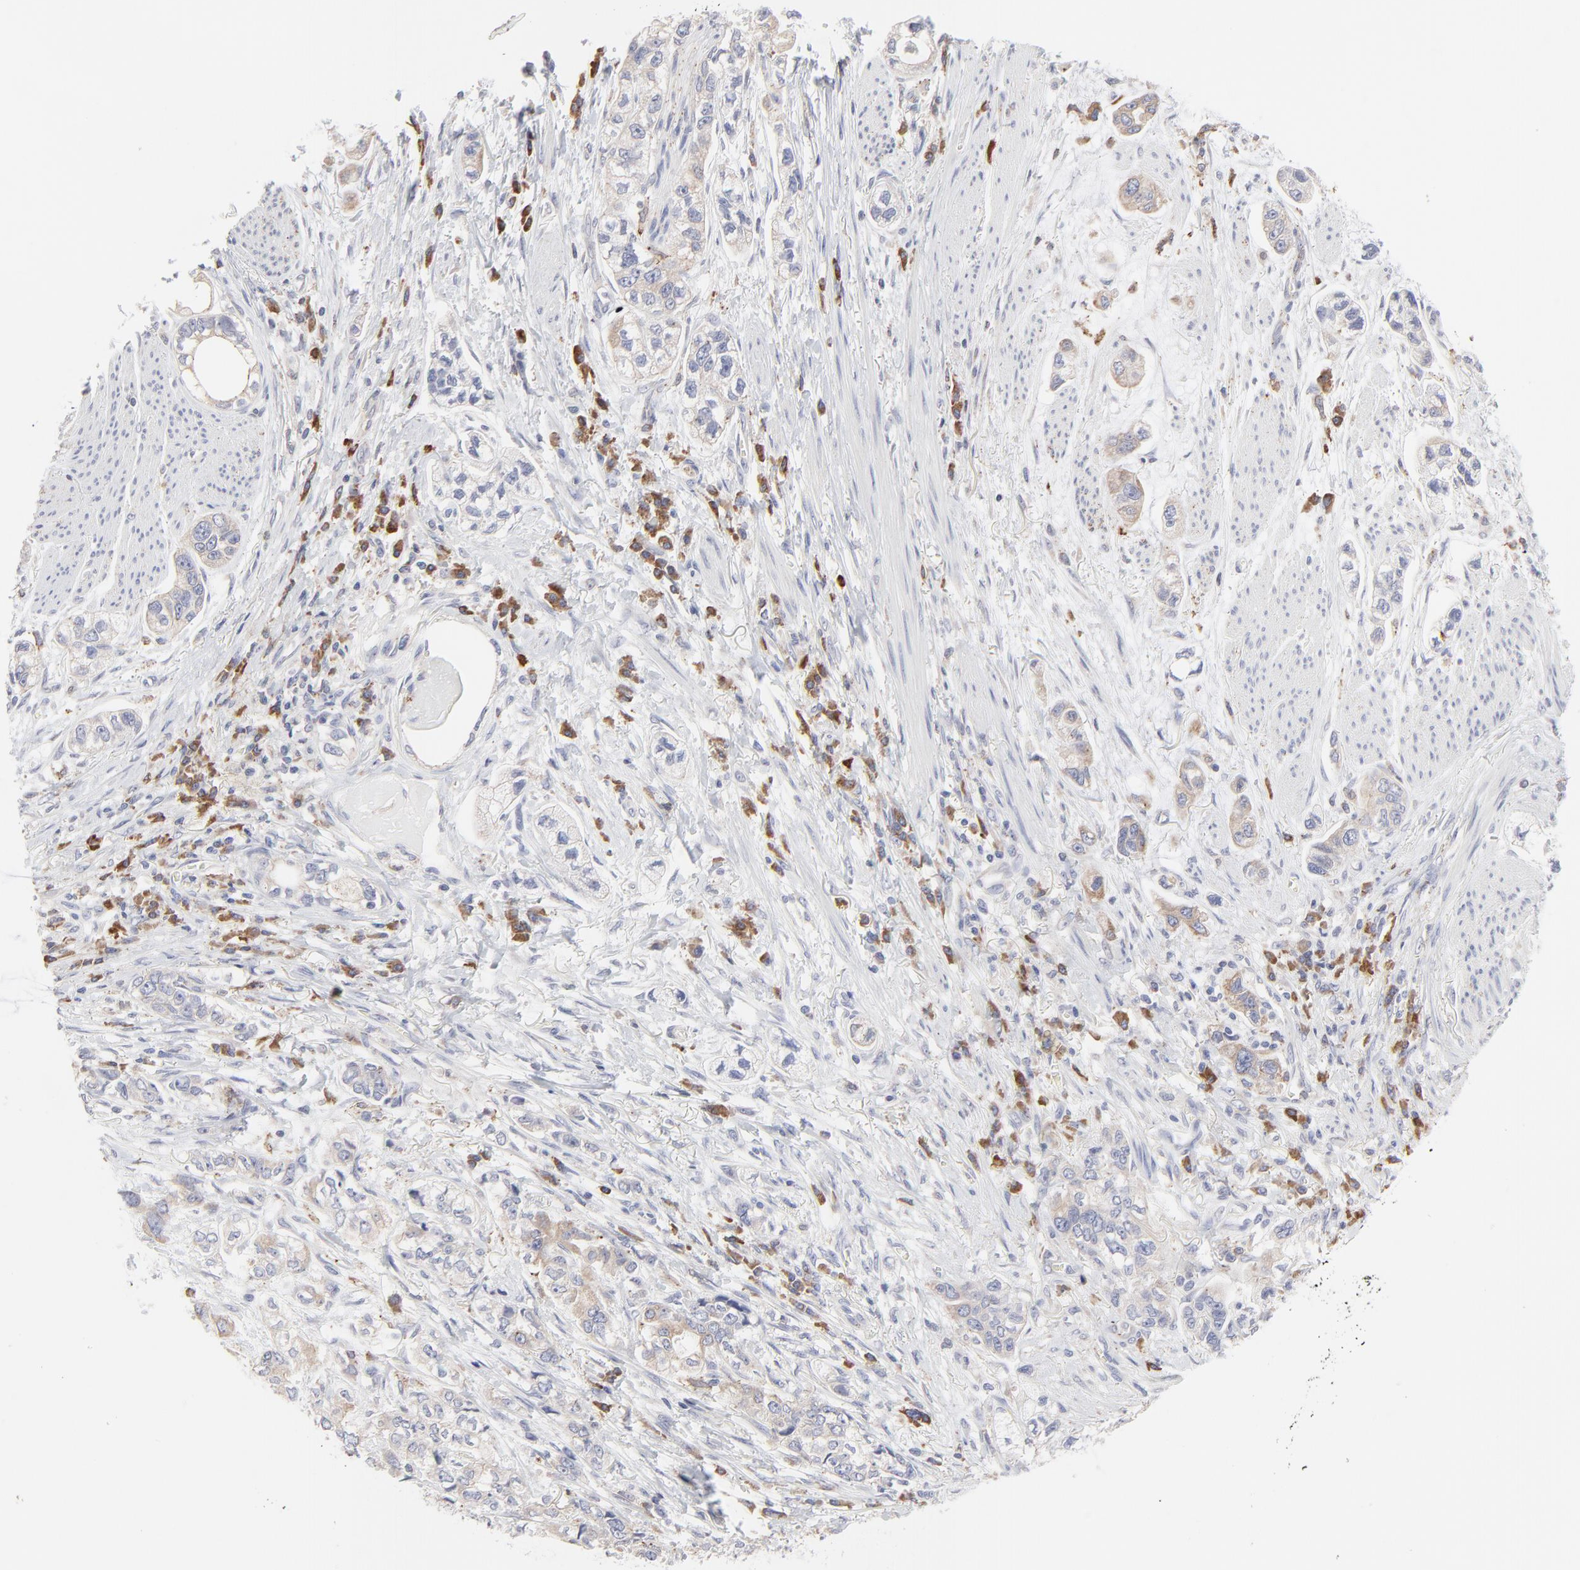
{"staining": {"intensity": "weak", "quantity": ">75%", "location": "cytoplasmic/membranous"}, "tissue": "stomach cancer", "cell_type": "Tumor cells", "image_type": "cancer", "snomed": [{"axis": "morphology", "description": "Adenocarcinoma, NOS"}, {"axis": "topography", "description": "Stomach, lower"}], "caption": "Adenocarcinoma (stomach) stained with DAB immunohistochemistry (IHC) exhibits low levels of weak cytoplasmic/membranous positivity in about >75% of tumor cells.", "gene": "TRIM22", "patient": {"sex": "female", "age": 93}}